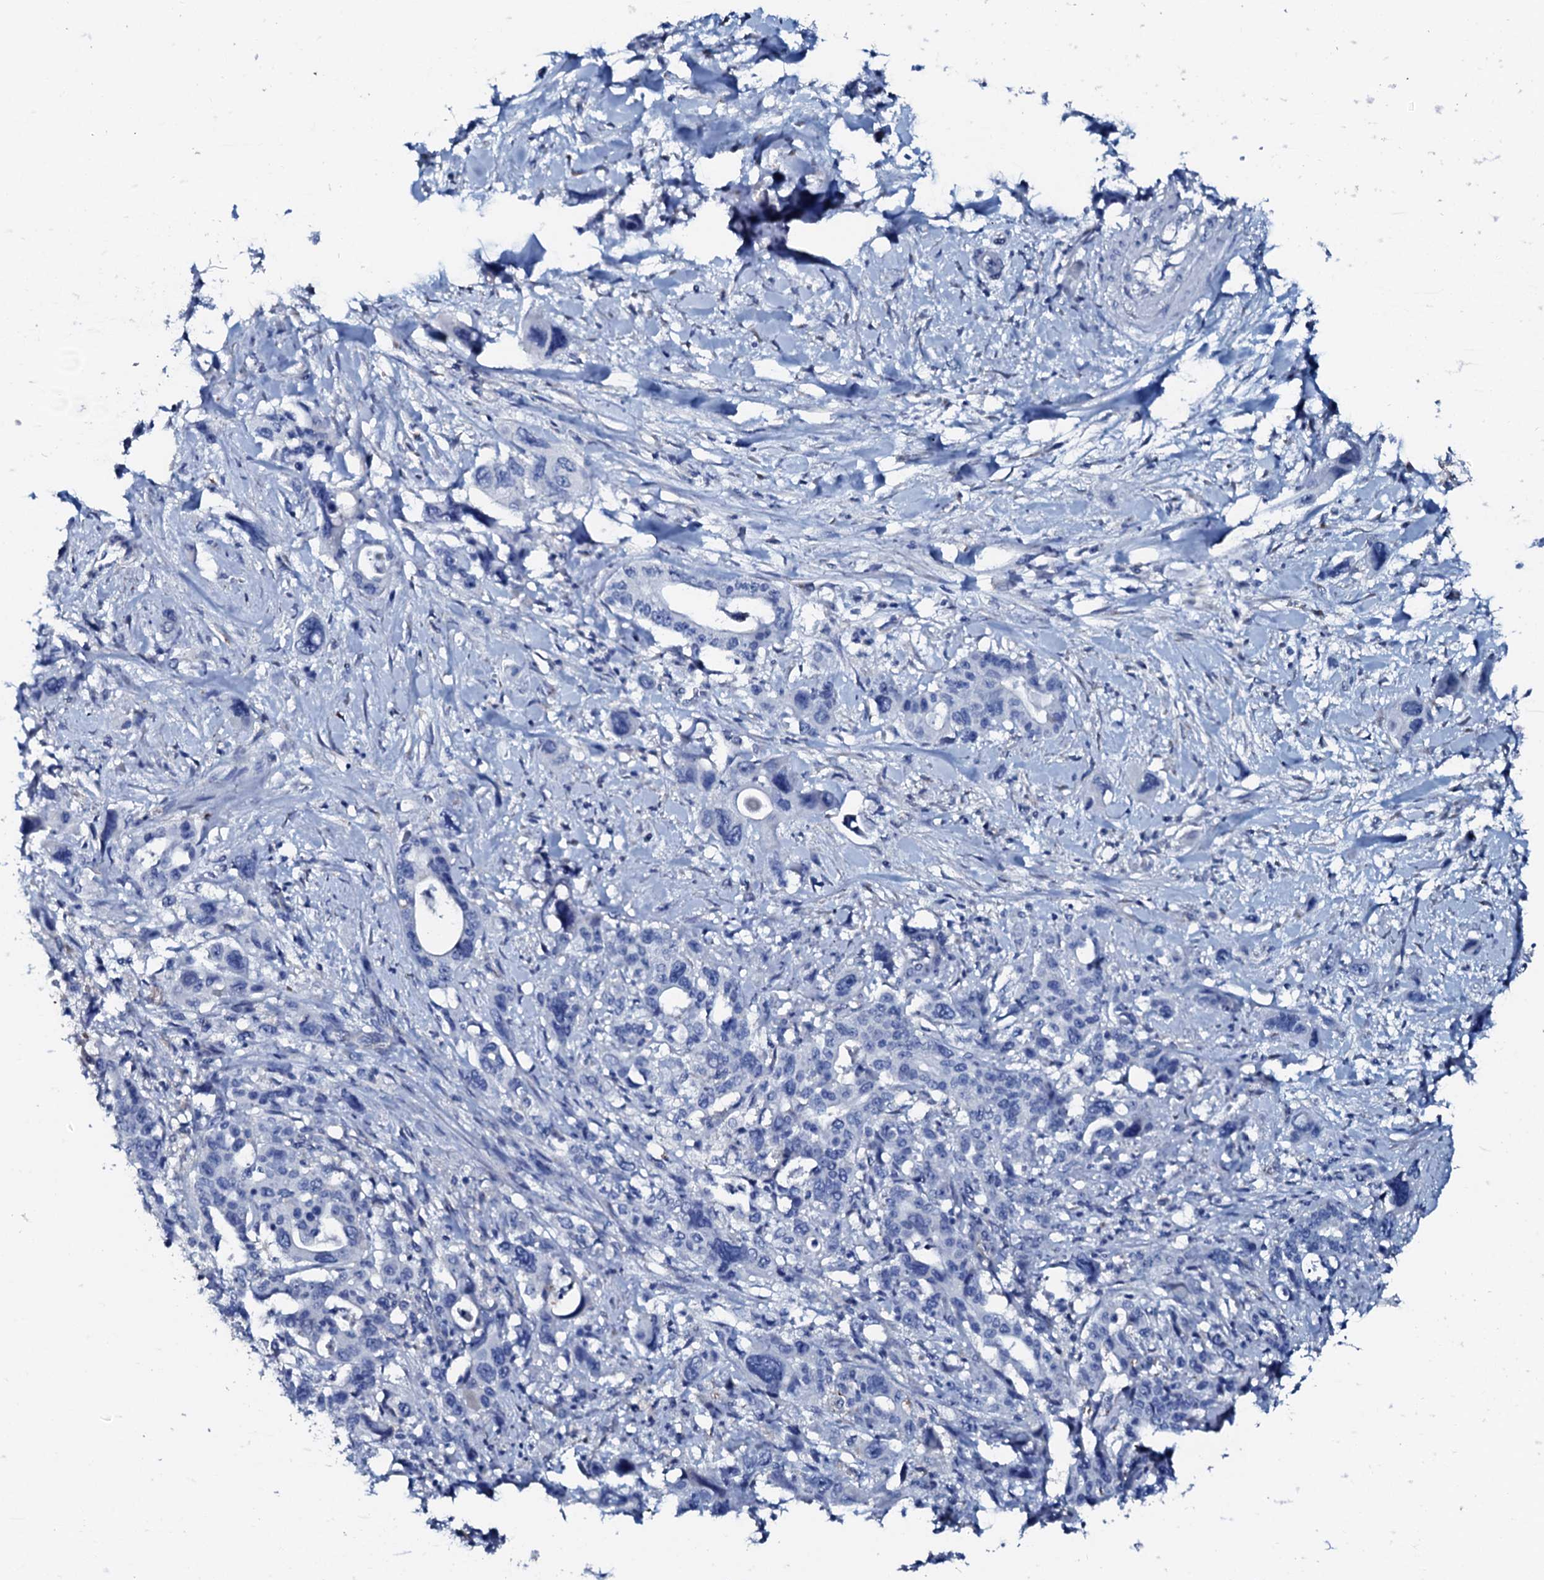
{"staining": {"intensity": "negative", "quantity": "none", "location": "none"}, "tissue": "pancreatic cancer", "cell_type": "Tumor cells", "image_type": "cancer", "snomed": [{"axis": "morphology", "description": "Adenocarcinoma, NOS"}, {"axis": "topography", "description": "Pancreas"}], "caption": "This is an IHC histopathology image of pancreatic cancer (adenocarcinoma). There is no expression in tumor cells.", "gene": "AMER2", "patient": {"sex": "male", "age": 46}}